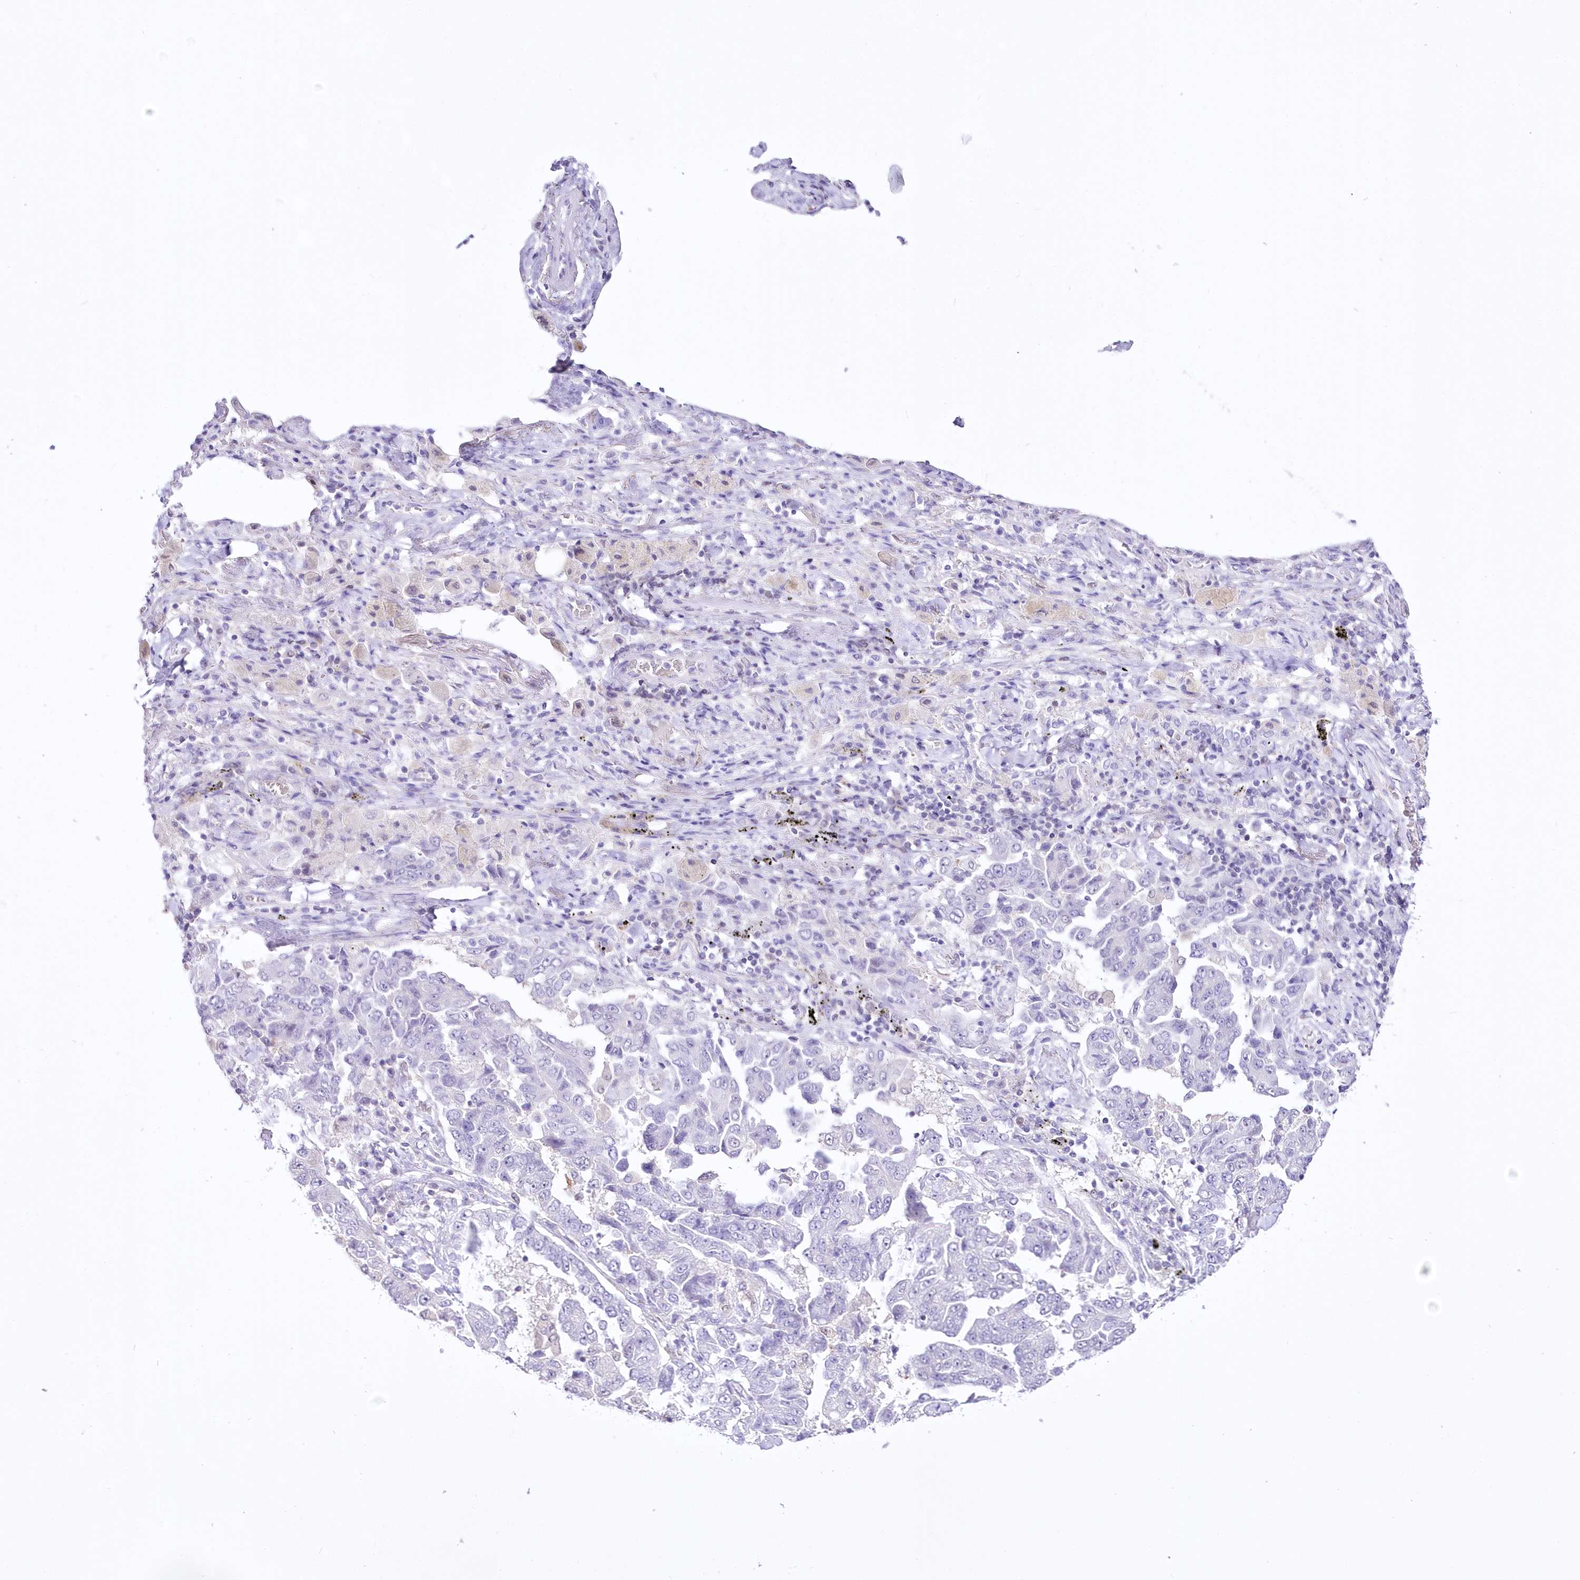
{"staining": {"intensity": "negative", "quantity": "none", "location": "none"}, "tissue": "lung cancer", "cell_type": "Tumor cells", "image_type": "cancer", "snomed": [{"axis": "morphology", "description": "Adenocarcinoma, NOS"}, {"axis": "topography", "description": "Lung"}], "caption": "DAB immunohistochemical staining of lung adenocarcinoma shows no significant expression in tumor cells. (DAB (3,3'-diaminobenzidine) IHC with hematoxylin counter stain).", "gene": "UBA6", "patient": {"sex": "female", "age": 51}}